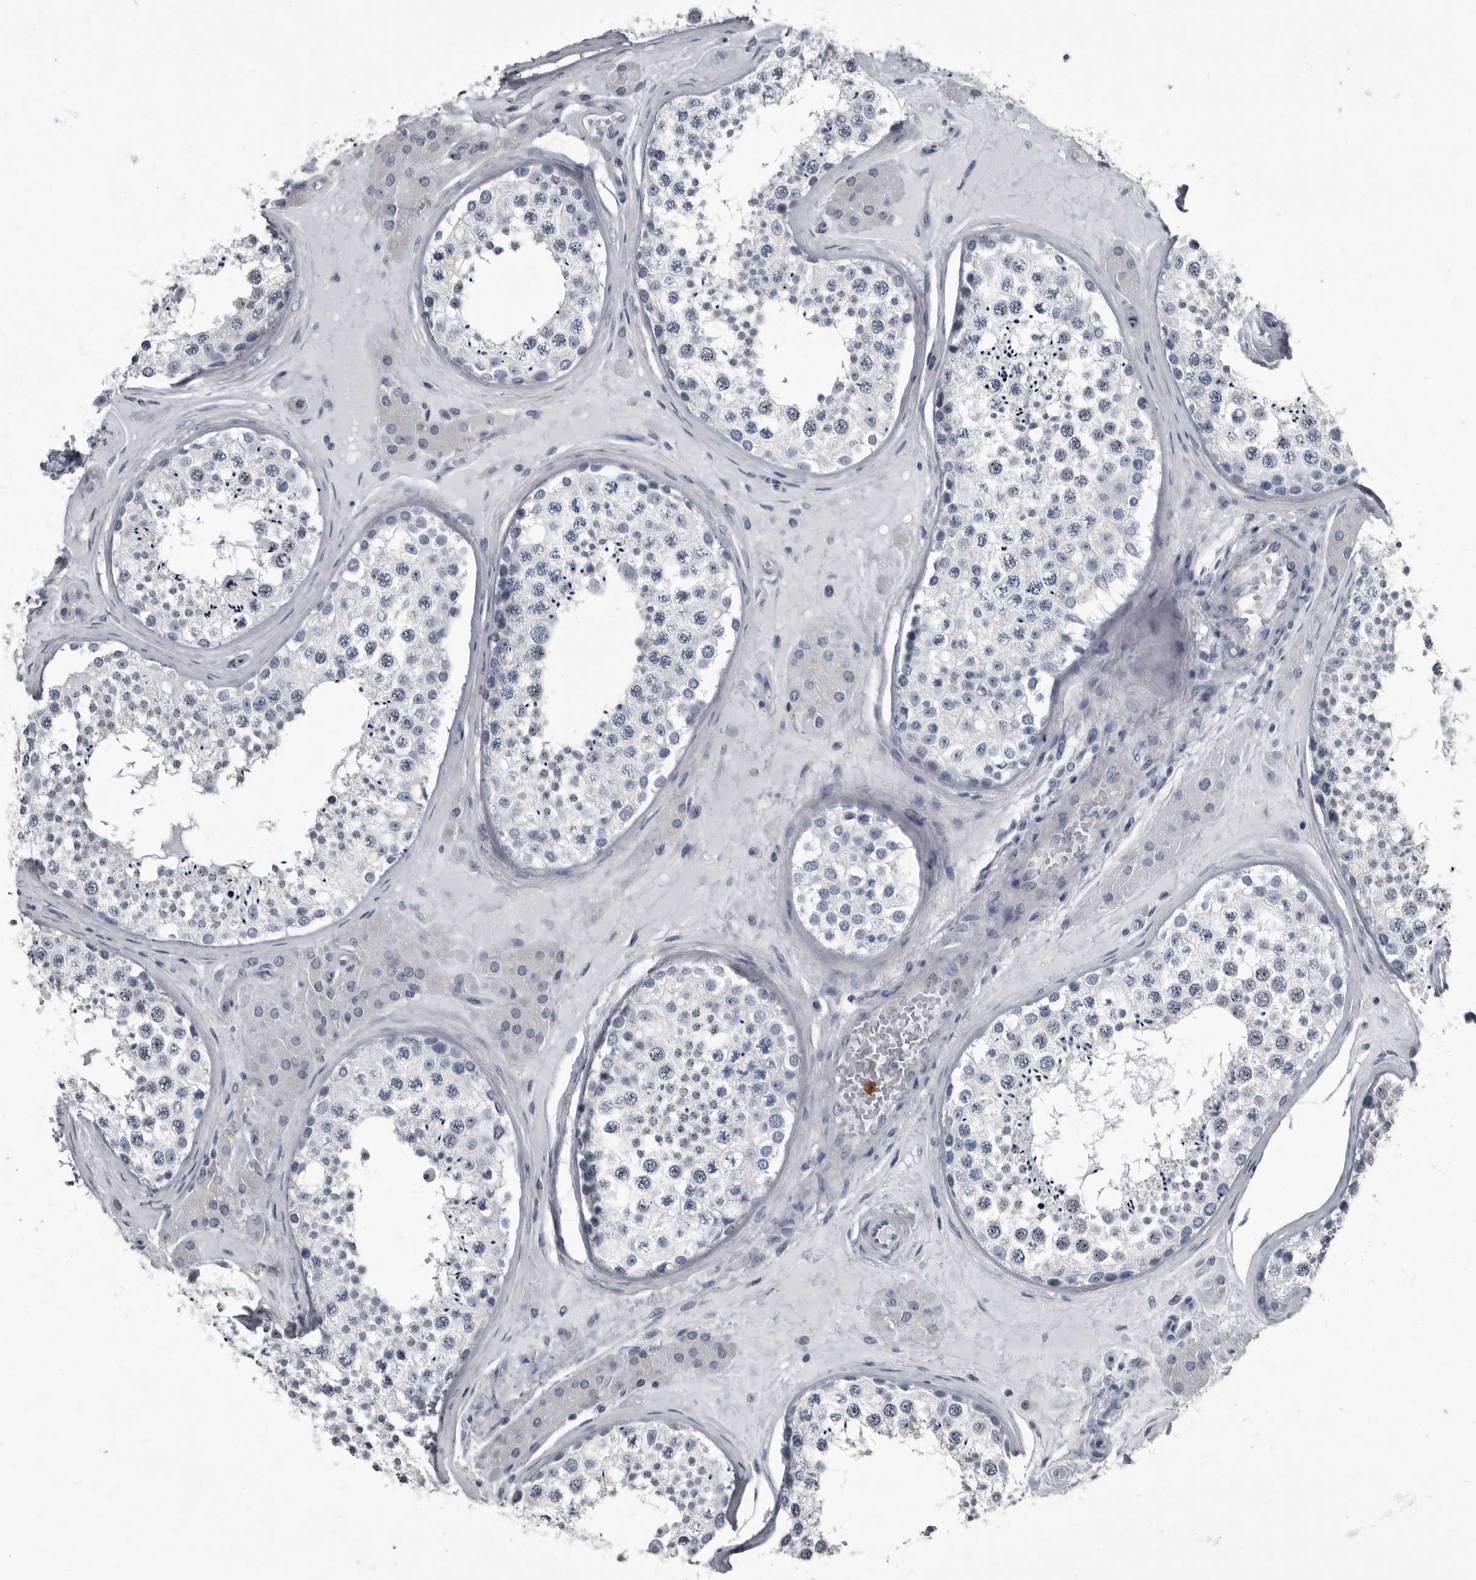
{"staining": {"intensity": "negative", "quantity": "none", "location": "none"}, "tissue": "testis", "cell_type": "Cells in seminiferous ducts", "image_type": "normal", "snomed": [{"axis": "morphology", "description": "Normal tissue, NOS"}, {"axis": "topography", "description": "Testis"}], "caption": "High magnification brightfield microscopy of benign testis stained with DAB (brown) and counterstained with hematoxylin (blue): cells in seminiferous ducts show no significant expression. Nuclei are stained in blue.", "gene": "TPD52L1", "patient": {"sex": "male", "age": 46}}